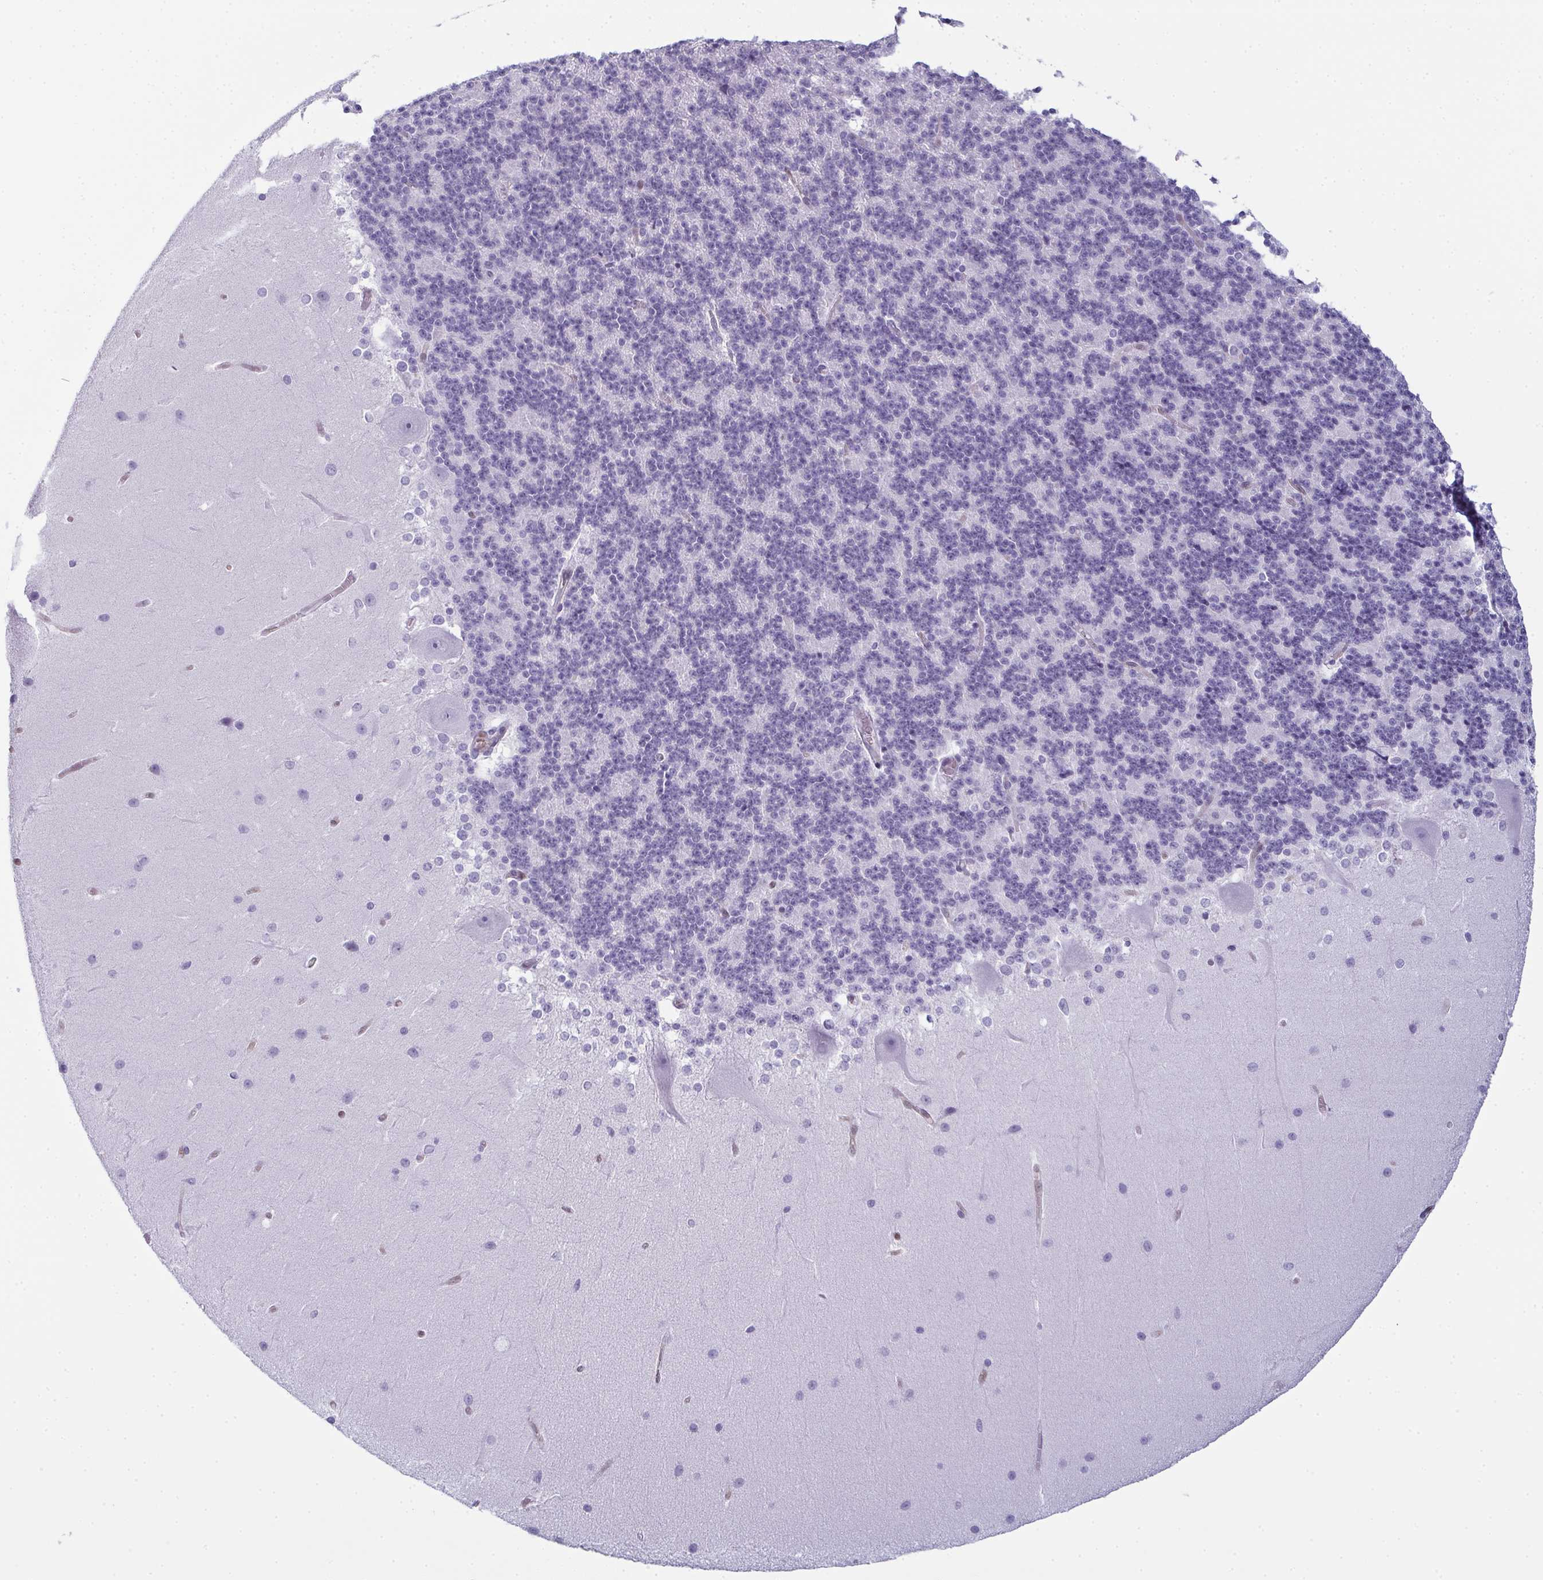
{"staining": {"intensity": "negative", "quantity": "none", "location": "none"}, "tissue": "cerebellum", "cell_type": "Cells in granular layer", "image_type": "normal", "snomed": [{"axis": "morphology", "description": "Normal tissue, NOS"}, {"axis": "topography", "description": "Cerebellum"}], "caption": "Cerebellum stained for a protein using immunohistochemistry reveals no expression cells in granular layer.", "gene": "CDA", "patient": {"sex": "female", "age": 19}}